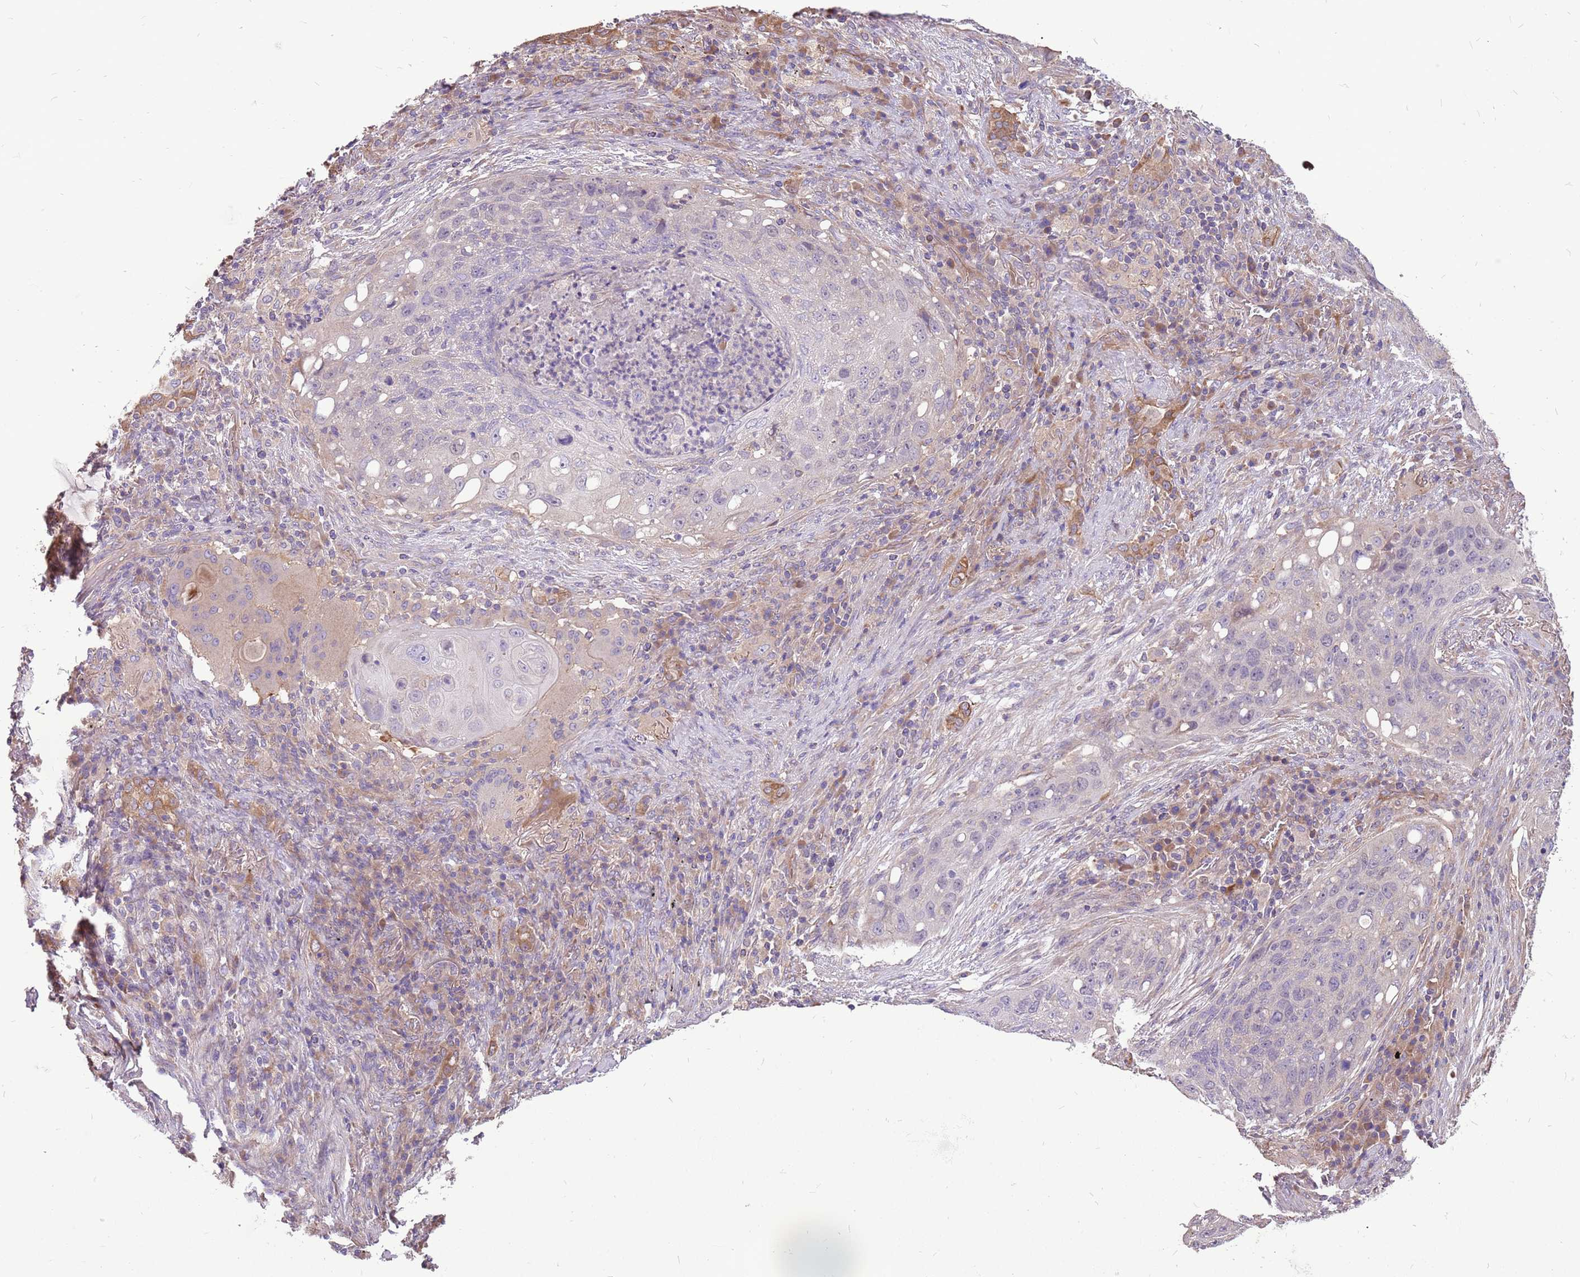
{"staining": {"intensity": "negative", "quantity": "none", "location": "none"}, "tissue": "lung cancer", "cell_type": "Tumor cells", "image_type": "cancer", "snomed": [{"axis": "morphology", "description": "Squamous cell carcinoma, NOS"}, {"axis": "topography", "description": "Lung"}], "caption": "Lung cancer was stained to show a protein in brown. There is no significant expression in tumor cells. (DAB immunohistochemistry (IHC) visualized using brightfield microscopy, high magnification).", "gene": "WASHC4", "patient": {"sex": "female", "age": 63}}